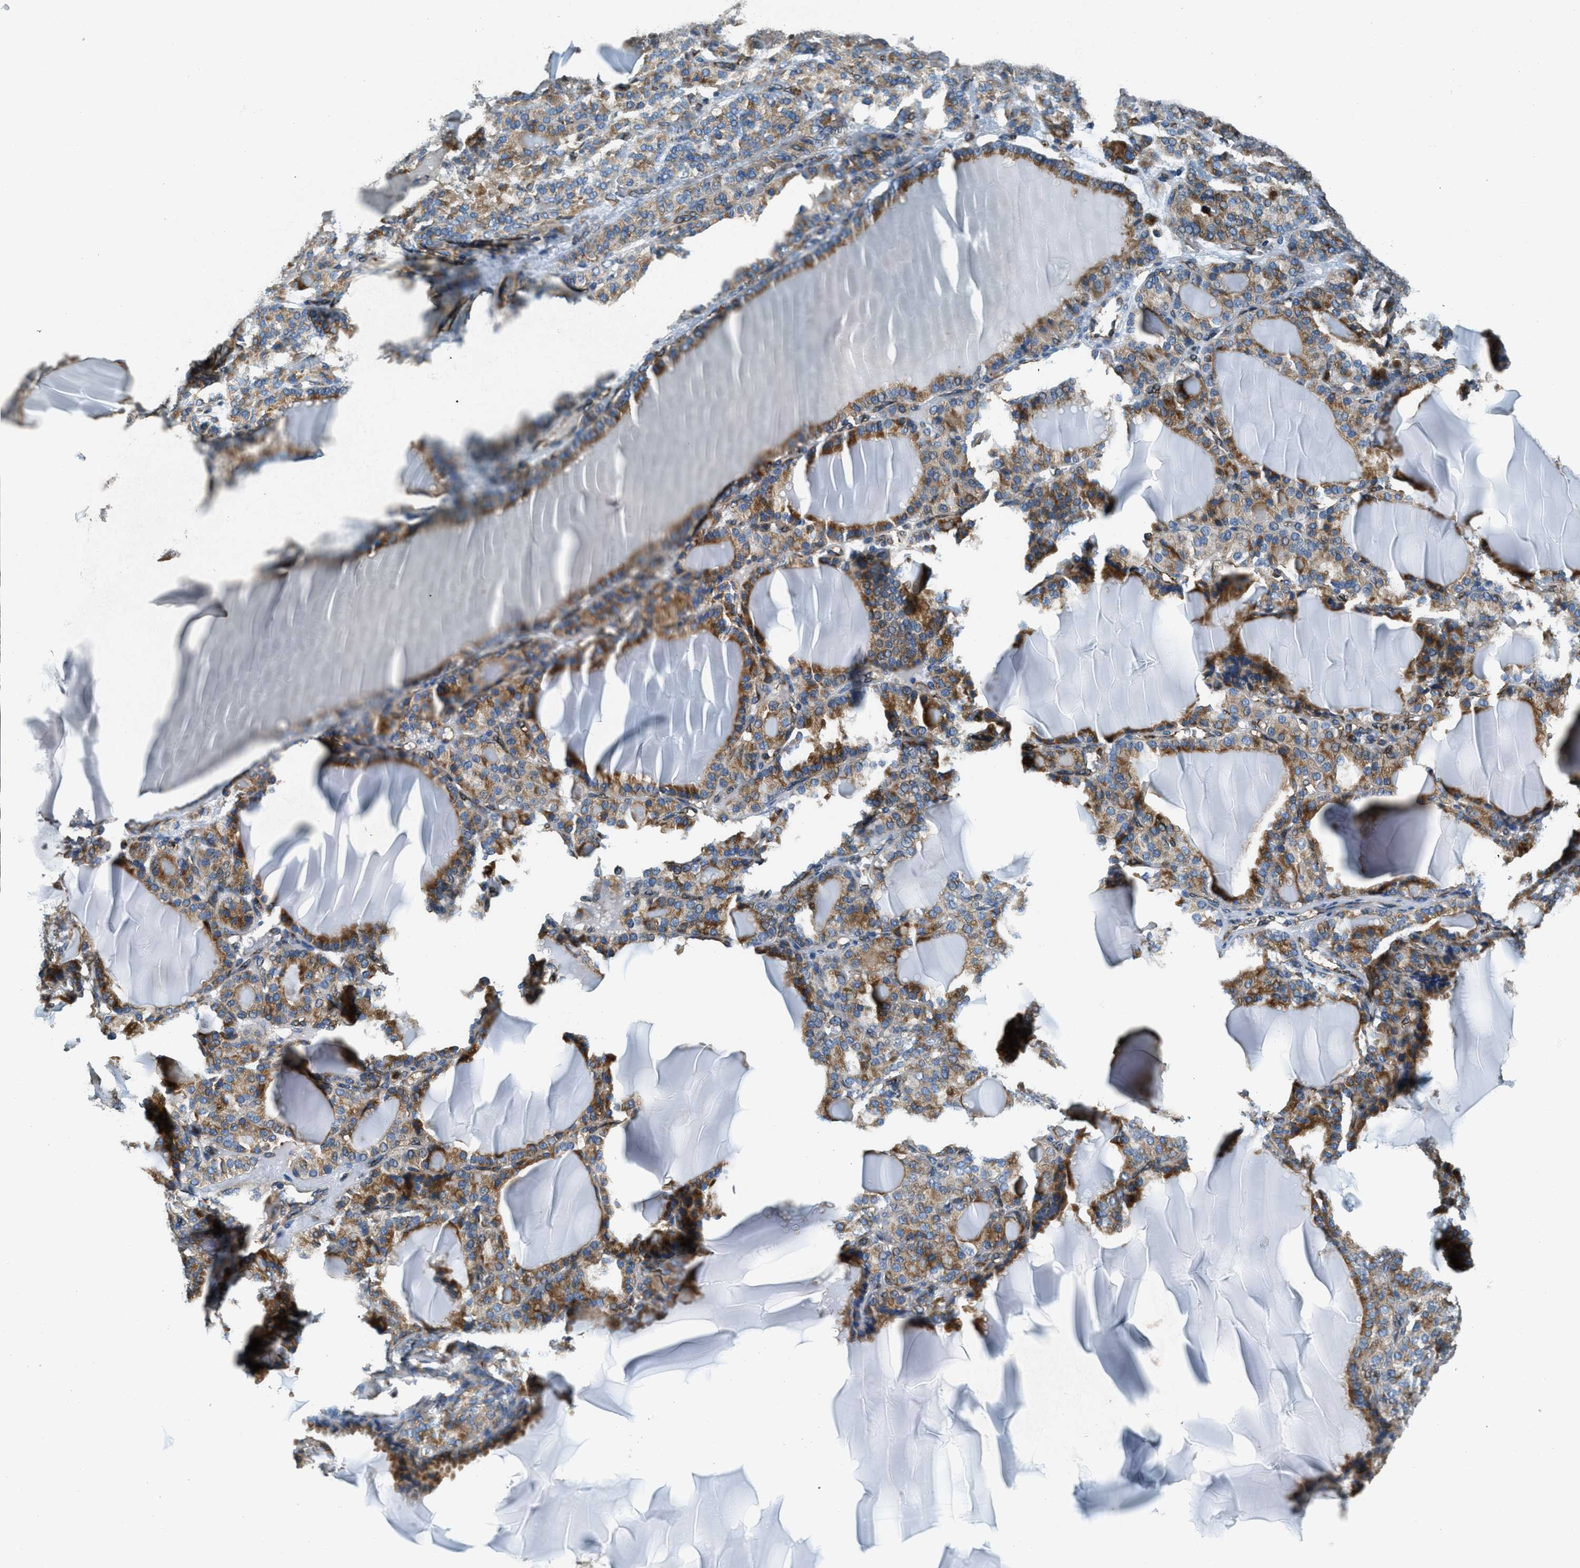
{"staining": {"intensity": "moderate", "quantity": ">75%", "location": "cytoplasmic/membranous"}, "tissue": "thyroid gland", "cell_type": "Glandular cells", "image_type": "normal", "snomed": [{"axis": "morphology", "description": "Normal tissue, NOS"}, {"axis": "topography", "description": "Thyroid gland"}], "caption": "Immunohistochemistry of benign thyroid gland shows medium levels of moderate cytoplasmic/membranous expression in about >75% of glandular cells. (IHC, brightfield microscopy, high magnification).", "gene": "GIMAP8", "patient": {"sex": "female", "age": 28}}